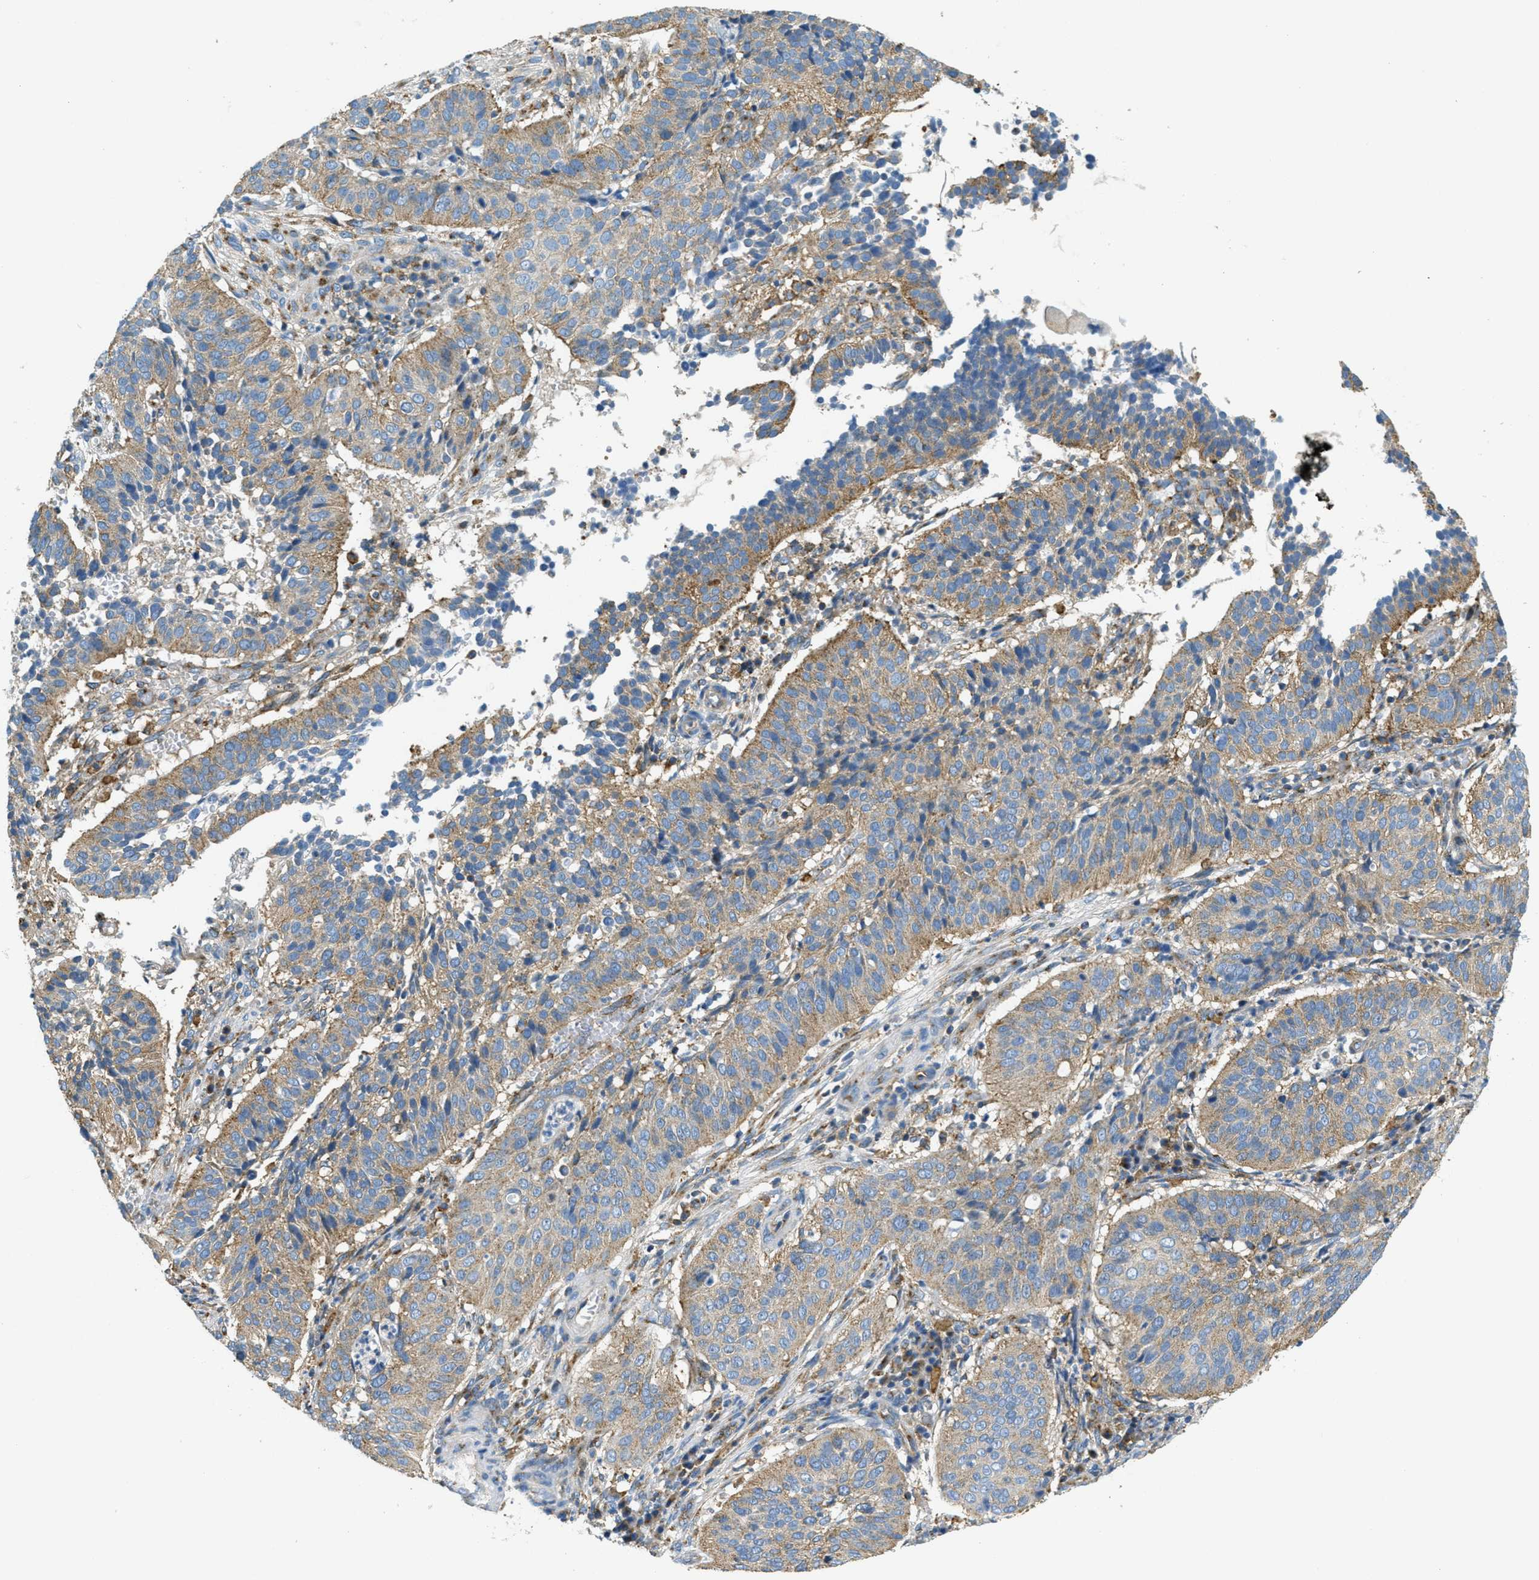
{"staining": {"intensity": "moderate", "quantity": ">75%", "location": "cytoplasmic/membranous"}, "tissue": "cervical cancer", "cell_type": "Tumor cells", "image_type": "cancer", "snomed": [{"axis": "morphology", "description": "Normal tissue, NOS"}, {"axis": "morphology", "description": "Squamous cell carcinoma, NOS"}, {"axis": "topography", "description": "Cervix"}], "caption": "Immunohistochemistry of human cervical cancer exhibits medium levels of moderate cytoplasmic/membranous expression in approximately >75% of tumor cells. The protein of interest is stained brown, and the nuclei are stained in blue (DAB IHC with brightfield microscopy, high magnification).", "gene": "AP2B1", "patient": {"sex": "female", "age": 39}}